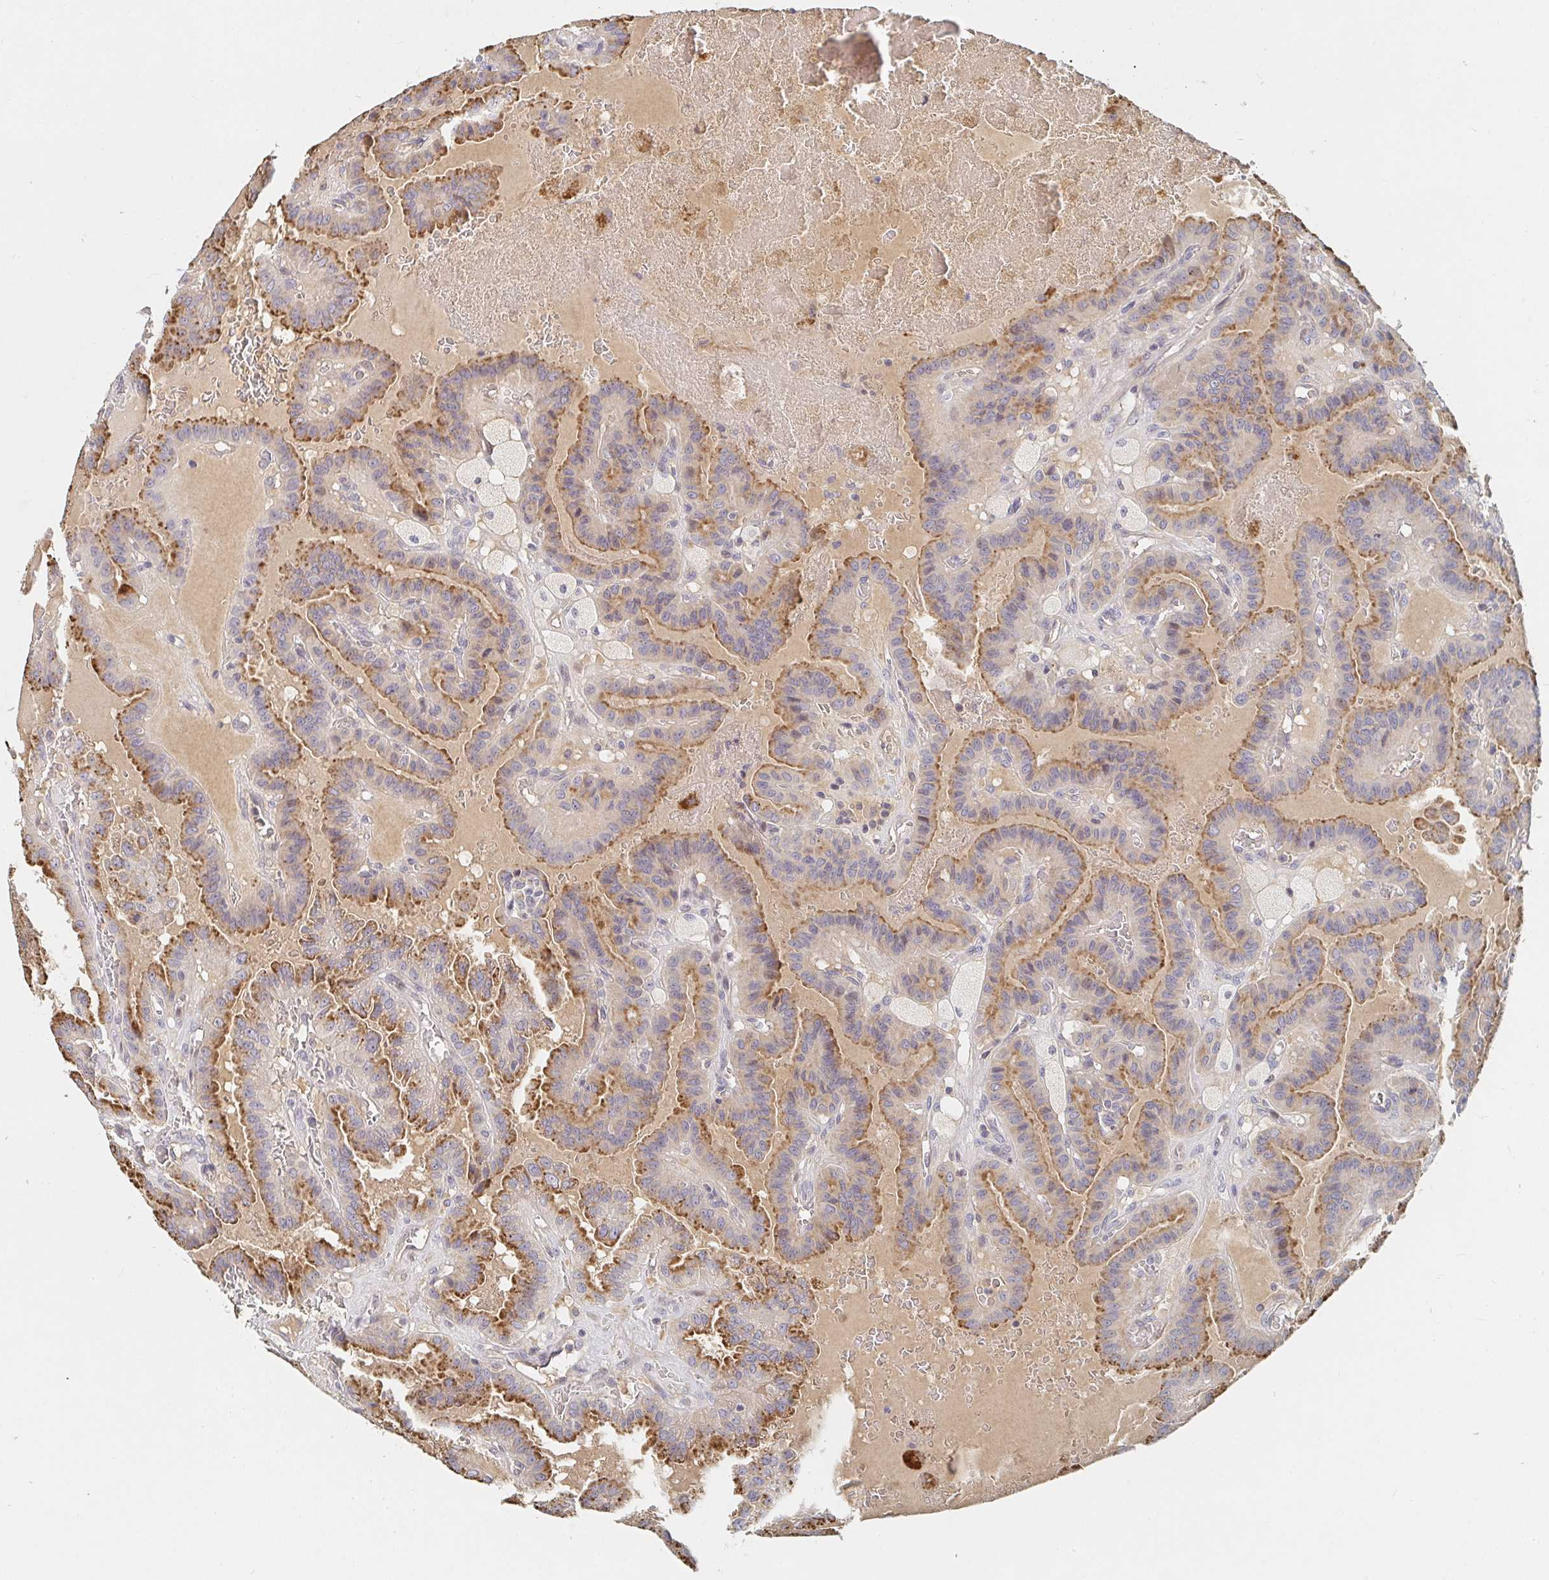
{"staining": {"intensity": "moderate", "quantity": "25%-75%", "location": "cytoplasmic/membranous"}, "tissue": "thyroid cancer", "cell_type": "Tumor cells", "image_type": "cancer", "snomed": [{"axis": "morphology", "description": "Papillary adenocarcinoma, NOS"}, {"axis": "topography", "description": "Thyroid gland"}], "caption": "A medium amount of moderate cytoplasmic/membranous positivity is appreciated in about 25%-75% of tumor cells in thyroid cancer tissue.", "gene": "NME9", "patient": {"sex": "male", "age": 87}}